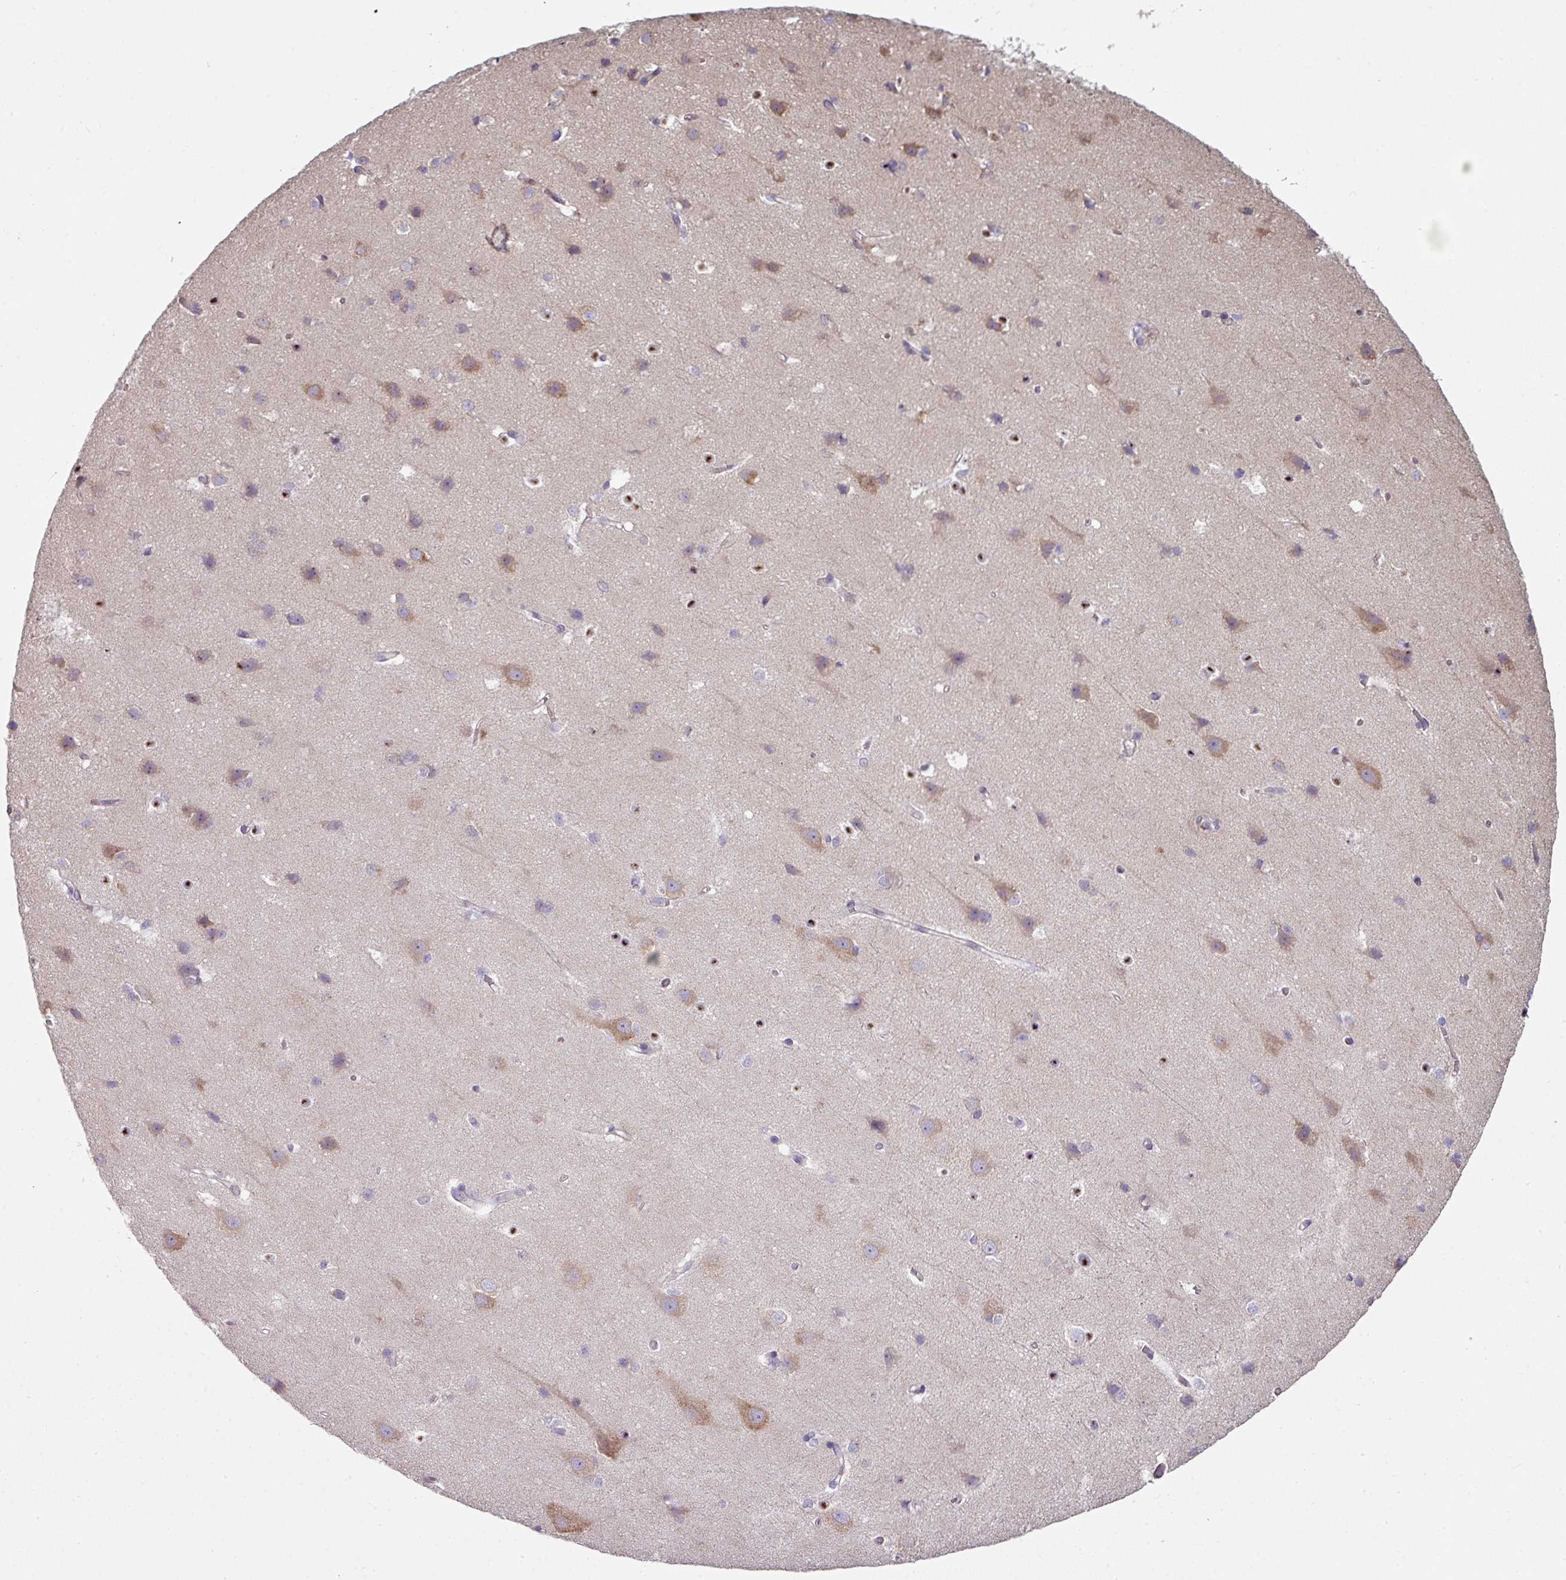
{"staining": {"intensity": "weak", "quantity": "<25%", "location": "cytoplasmic/membranous"}, "tissue": "cerebral cortex", "cell_type": "Endothelial cells", "image_type": "normal", "snomed": [{"axis": "morphology", "description": "Normal tissue, NOS"}, {"axis": "topography", "description": "Cerebral cortex"}], "caption": "The immunohistochemistry micrograph has no significant positivity in endothelial cells of cerebral cortex. Brightfield microscopy of immunohistochemistry stained with DAB (3,3'-diaminobenzidine) (brown) and hematoxylin (blue), captured at high magnification.", "gene": "LRRC9", "patient": {"sex": "male", "age": 37}}